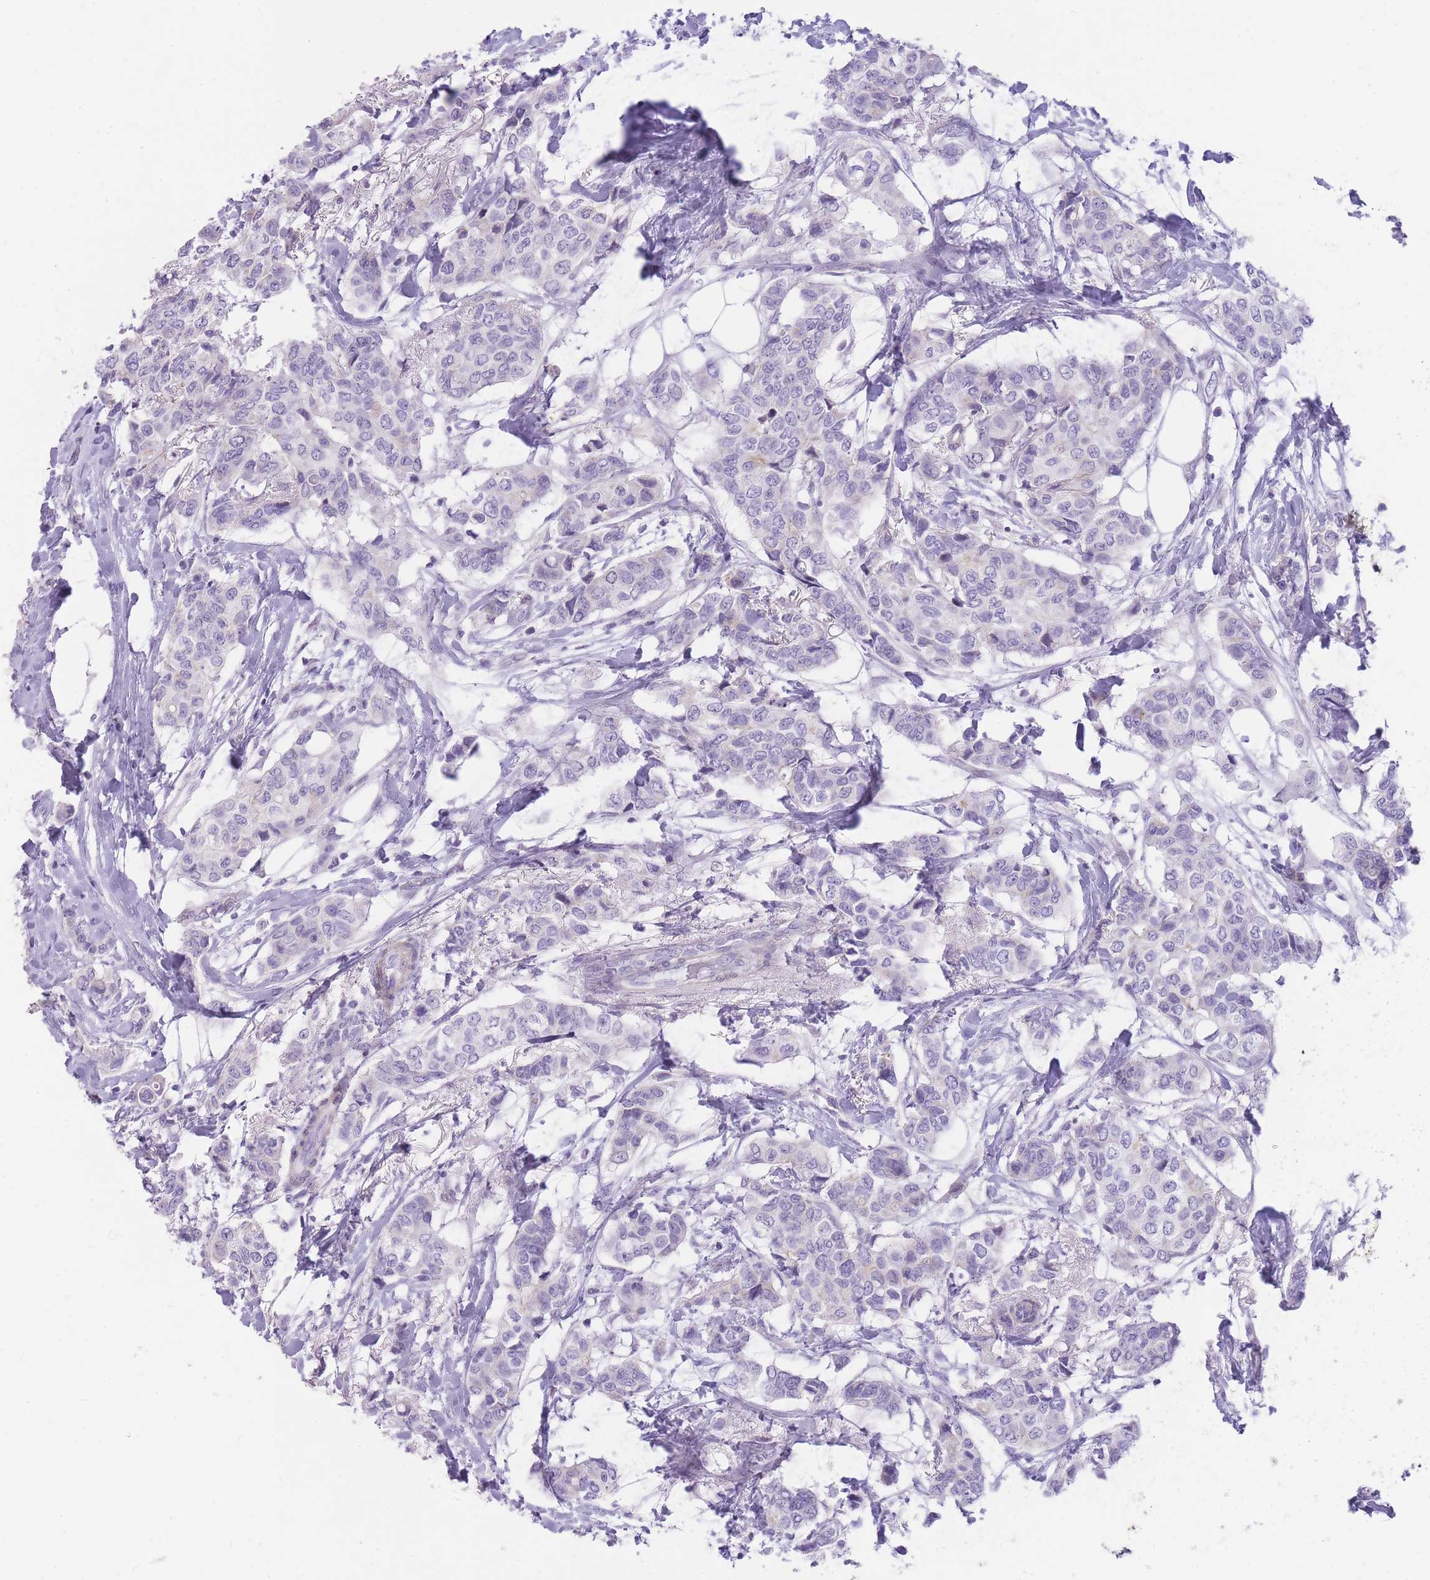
{"staining": {"intensity": "negative", "quantity": "none", "location": "none"}, "tissue": "breast cancer", "cell_type": "Tumor cells", "image_type": "cancer", "snomed": [{"axis": "morphology", "description": "Lobular carcinoma"}, {"axis": "topography", "description": "Breast"}], "caption": "Tumor cells are negative for brown protein staining in lobular carcinoma (breast).", "gene": "OR11H12", "patient": {"sex": "female", "age": 51}}